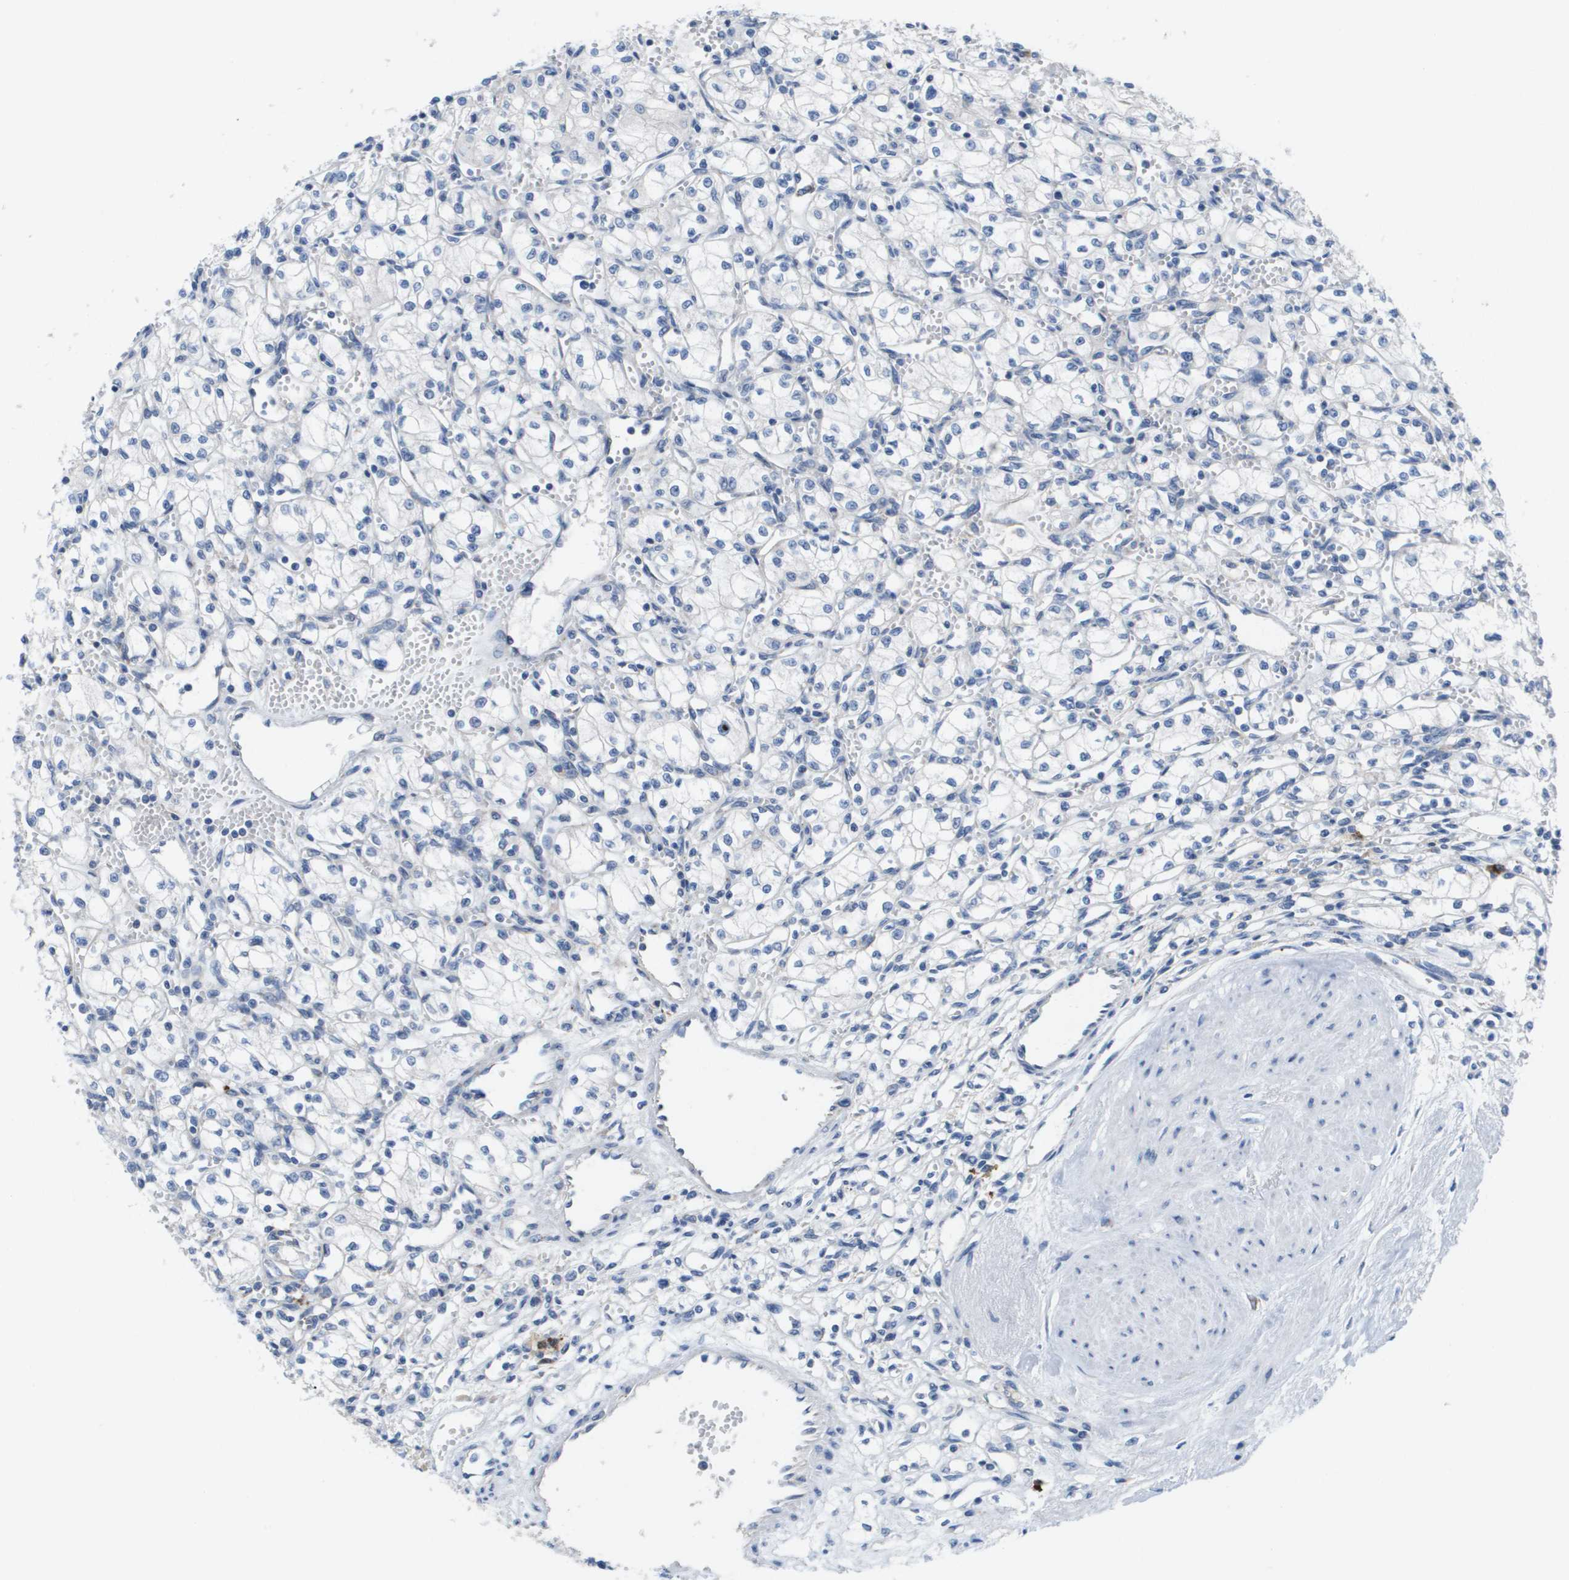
{"staining": {"intensity": "negative", "quantity": "none", "location": "none"}, "tissue": "renal cancer", "cell_type": "Tumor cells", "image_type": "cancer", "snomed": [{"axis": "morphology", "description": "Normal tissue, NOS"}, {"axis": "morphology", "description": "Adenocarcinoma, NOS"}, {"axis": "topography", "description": "Kidney"}], "caption": "Immunohistochemistry histopathology image of neoplastic tissue: renal adenocarcinoma stained with DAB (3,3'-diaminobenzidine) reveals no significant protein positivity in tumor cells. The staining is performed using DAB (3,3'-diaminobenzidine) brown chromogen with nuclei counter-stained in using hematoxylin.", "gene": "CD3G", "patient": {"sex": "male", "age": 59}}